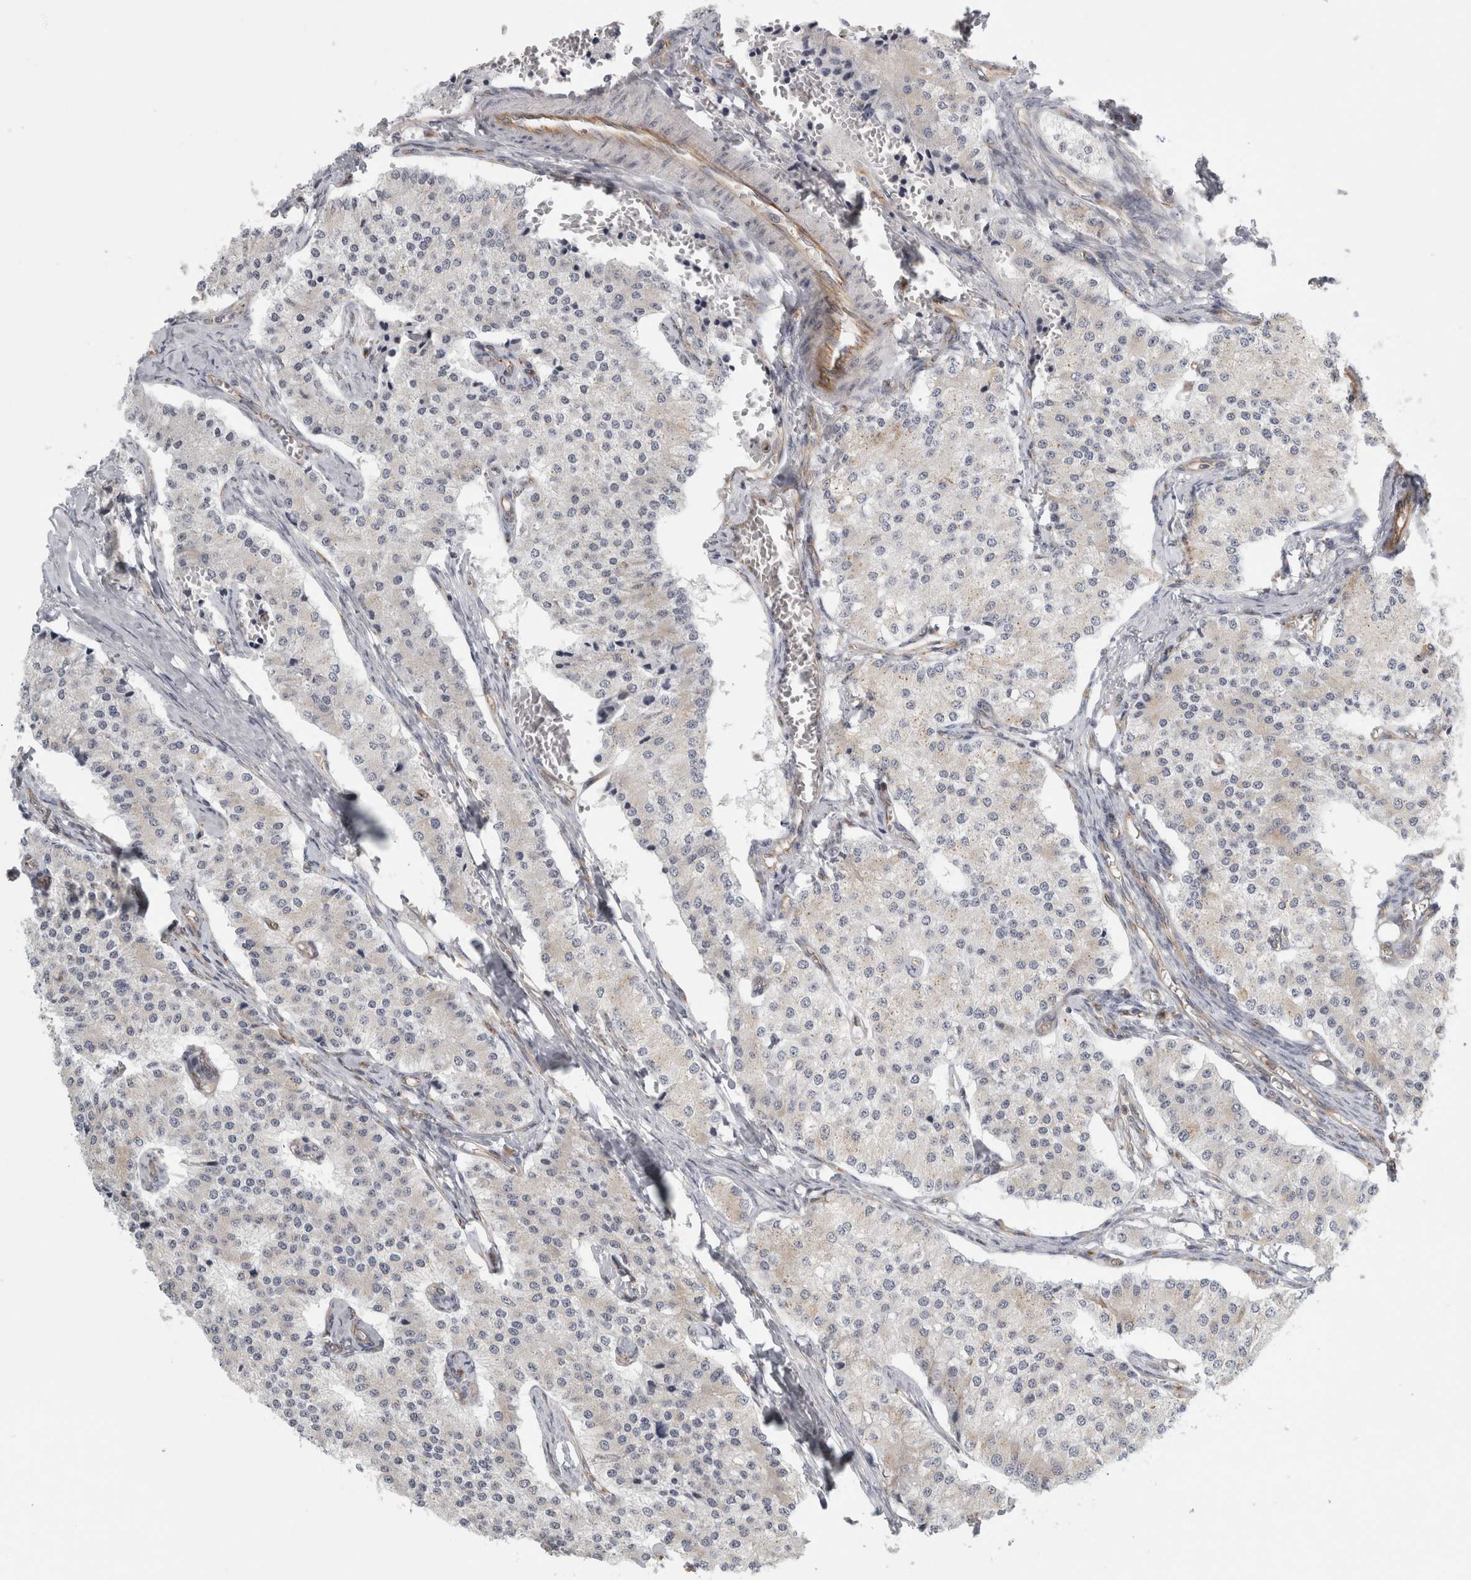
{"staining": {"intensity": "negative", "quantity": "none", "location": "none"}, "tissue": "carcinoid", "cell_type": "Tumor cells", "image_type": "cancer", "snomed": [{"axis": "morphology", "description": "Carcinoid, malignant, NOS"}, {"axis": "topography", "description": "Colon"}], "caption": "An IHC image of malignant carcinoid is shown. There is no staining in tumor cells of malignant carcinoid.", "gene": "PEX6", "patient": {"sex": "female", "age": 52}}